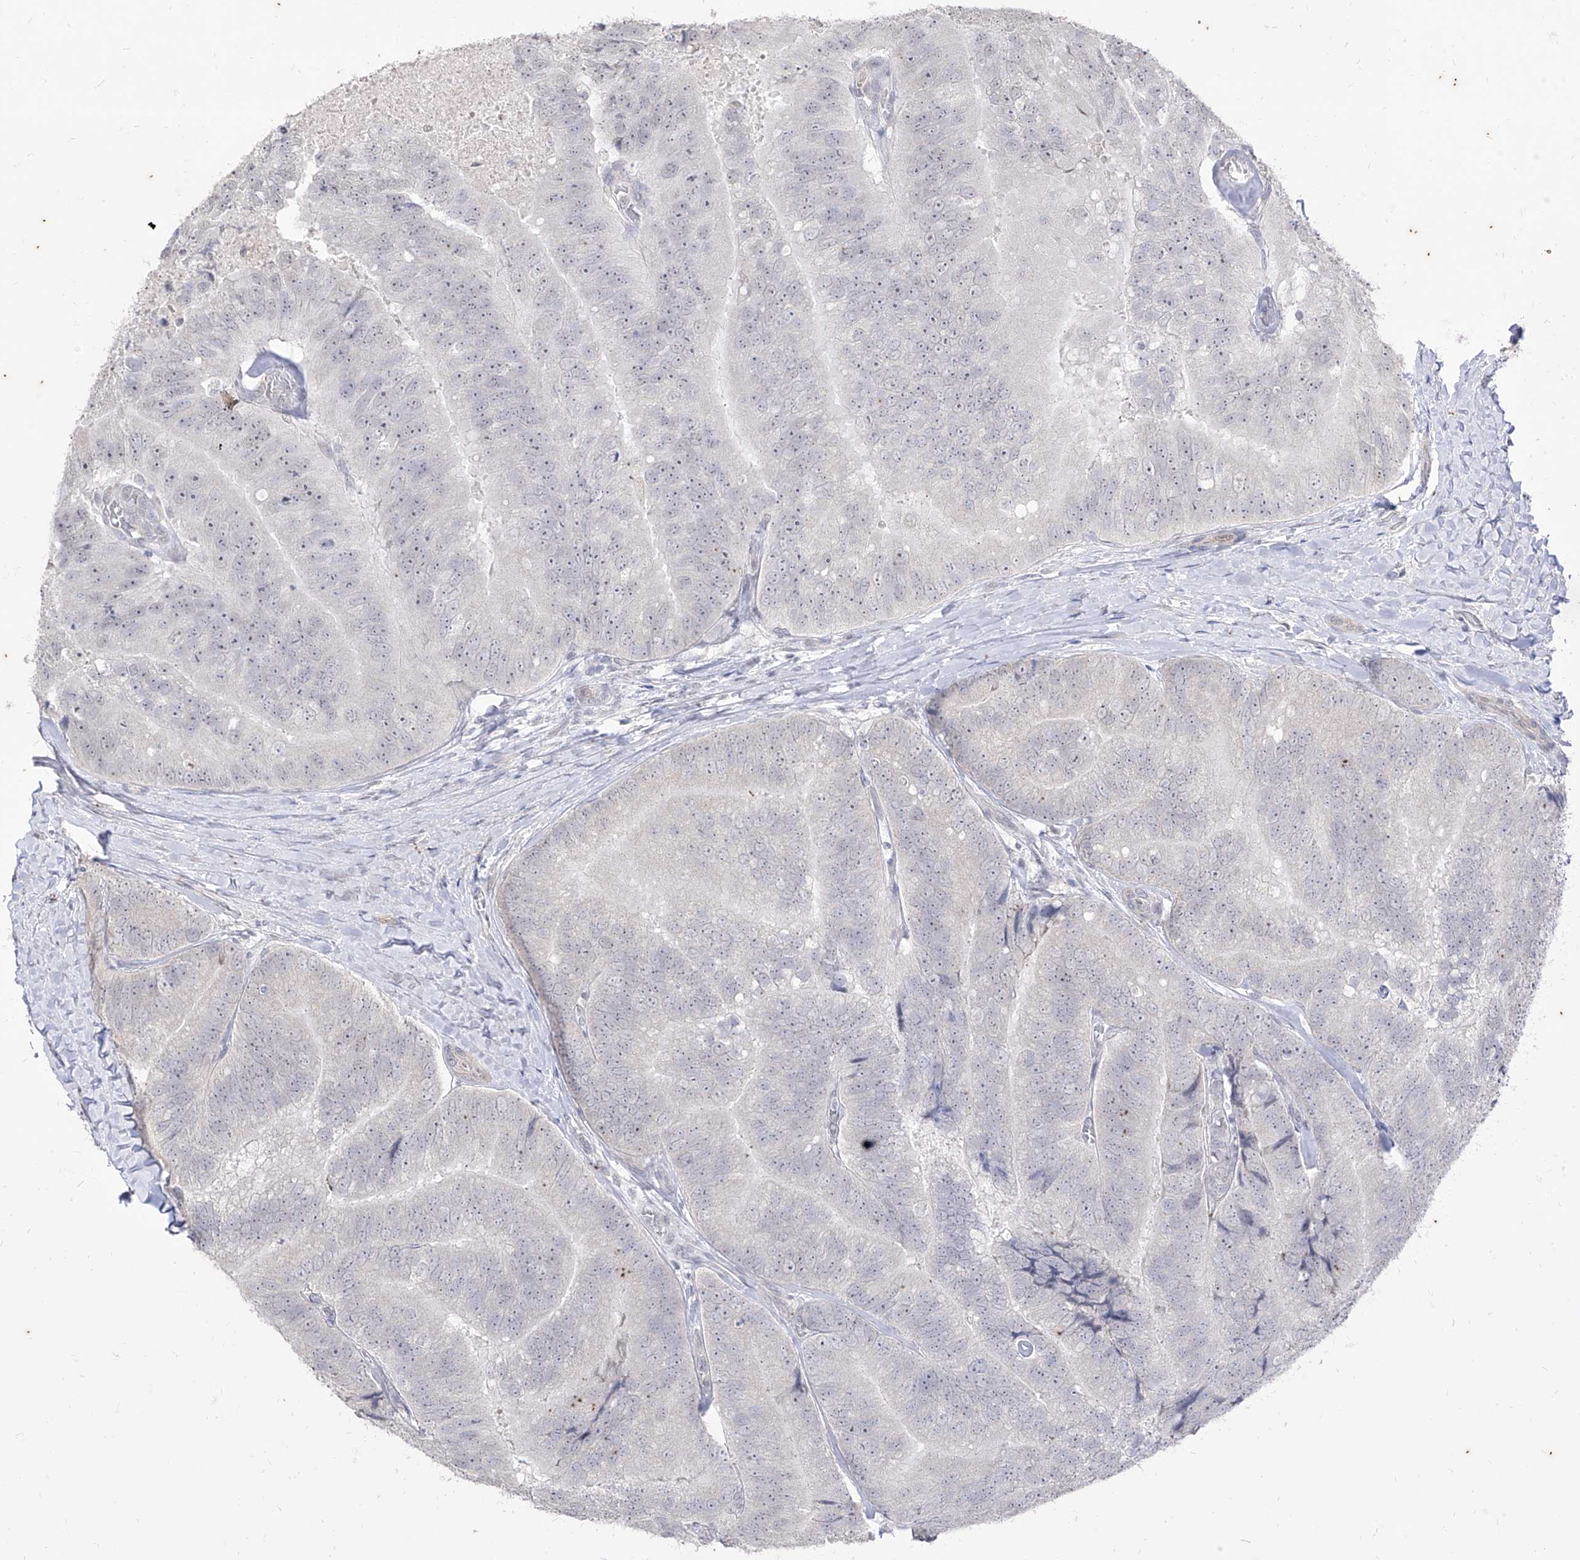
{"staining": {"intensity": "negative", "quantity": "none", "location": "none"}, "tissue": "prostate cancer", "cell_type": "Tumor cells", "image_type": "cancer", "snomed": [{"axis": "morphology", "description": "Adenocarcinoma, High grade"}, {"axis": "topography", "description": "Prostate"}], "caption": "Image shows no protein positivity in tumor cells of prostate cancer (adenocarcinoma (high-grade)) tissue.", "gene": "PHF20L1", "patient": {"sex": "male", "age": 70}}